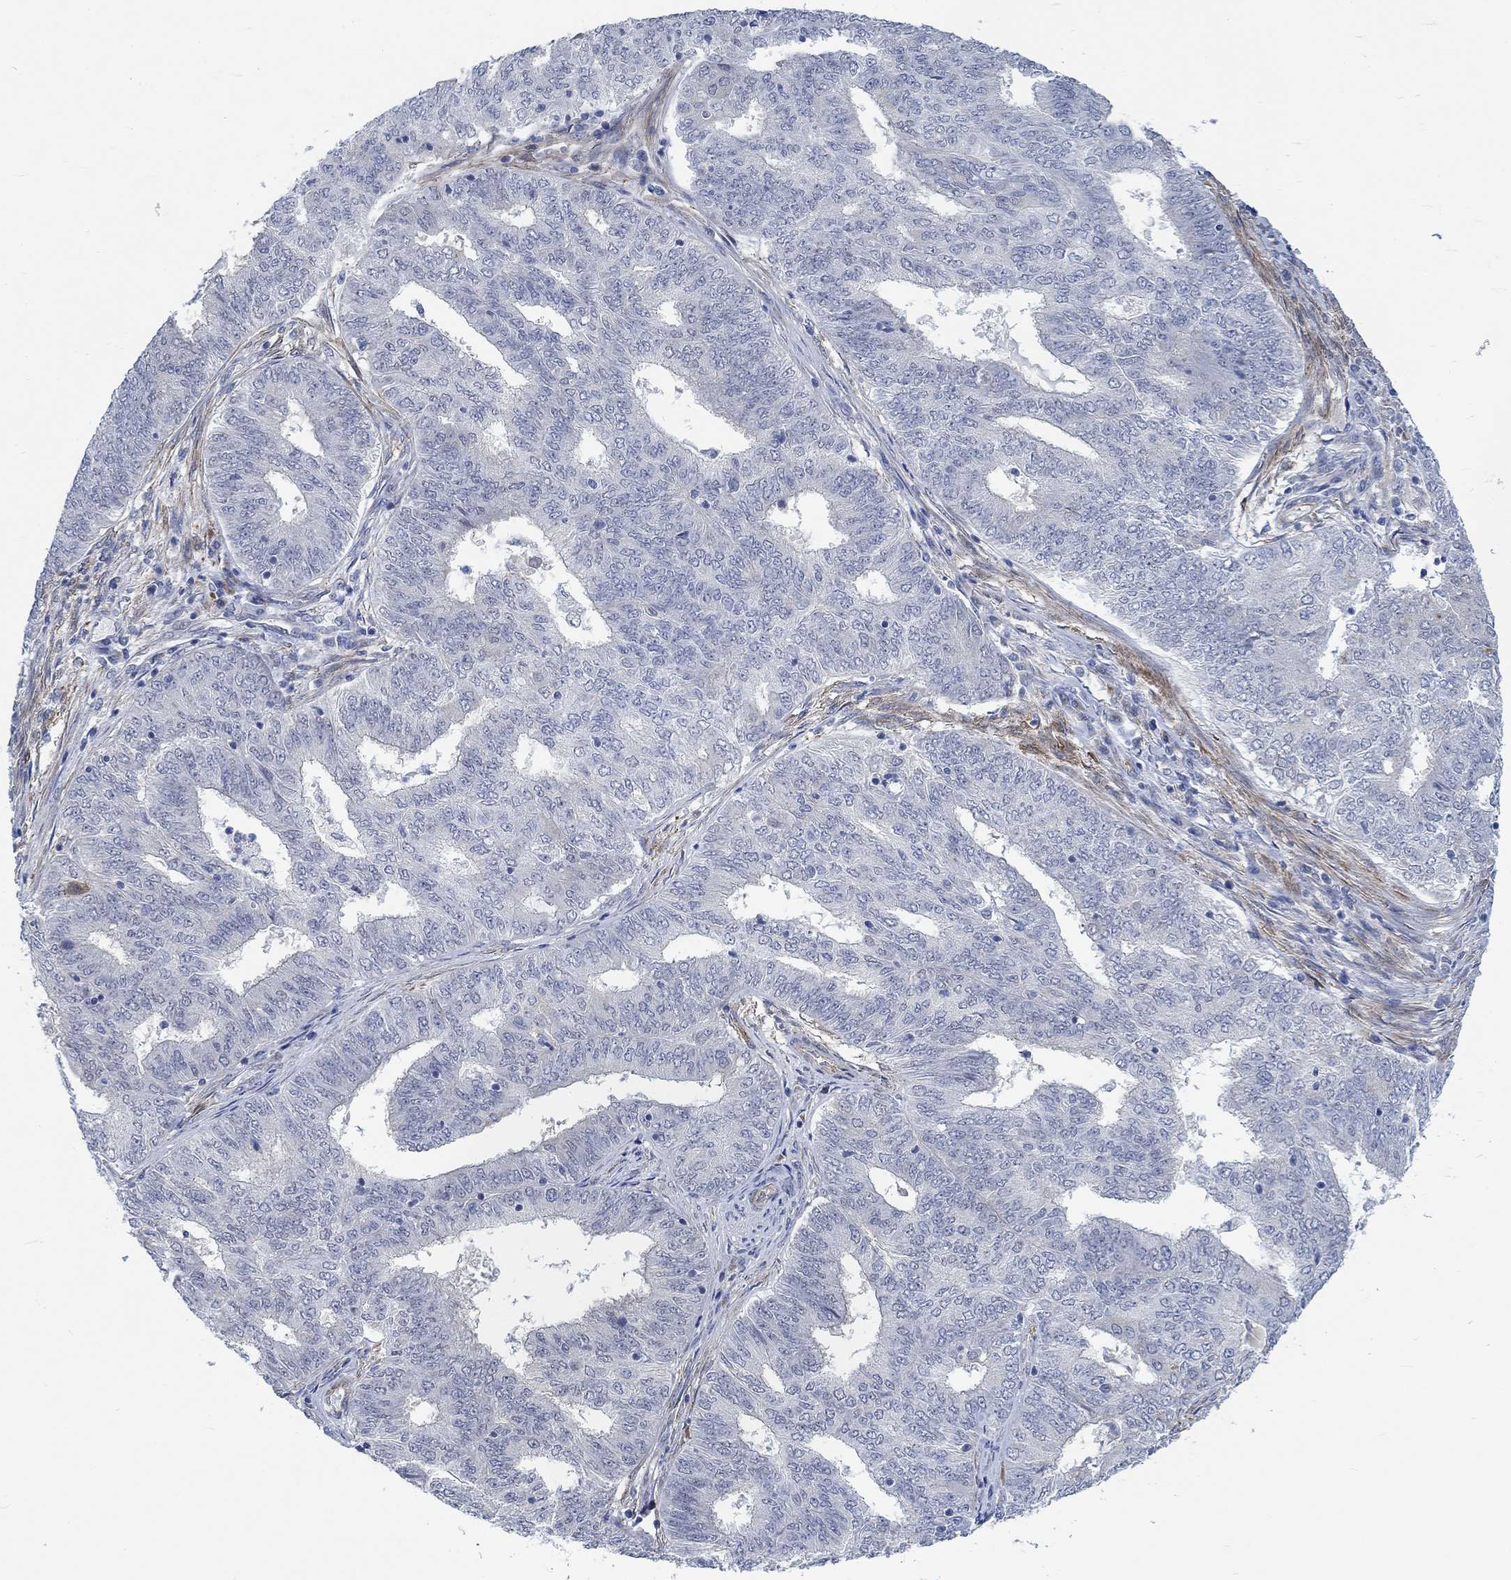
{"staining": {"intensity": "negative", "quantity": "none", "location": "none"}, "tissue": "endometrial cancer", "cell_type": "Tumor cells", "image_type": "cancer", "snomed": [{"axis": "morphology", "description": "Adenocarcinoma, NOS"}, {"axis": "topography", "description": "Endometrium"}], "caption": "DAB immunohistochemical staining of human endometrial adenocarcinoma shows no significant expression in tumor cells.", "gene": "KCNH8", "patient": {"sex": "female", "age": 62}}